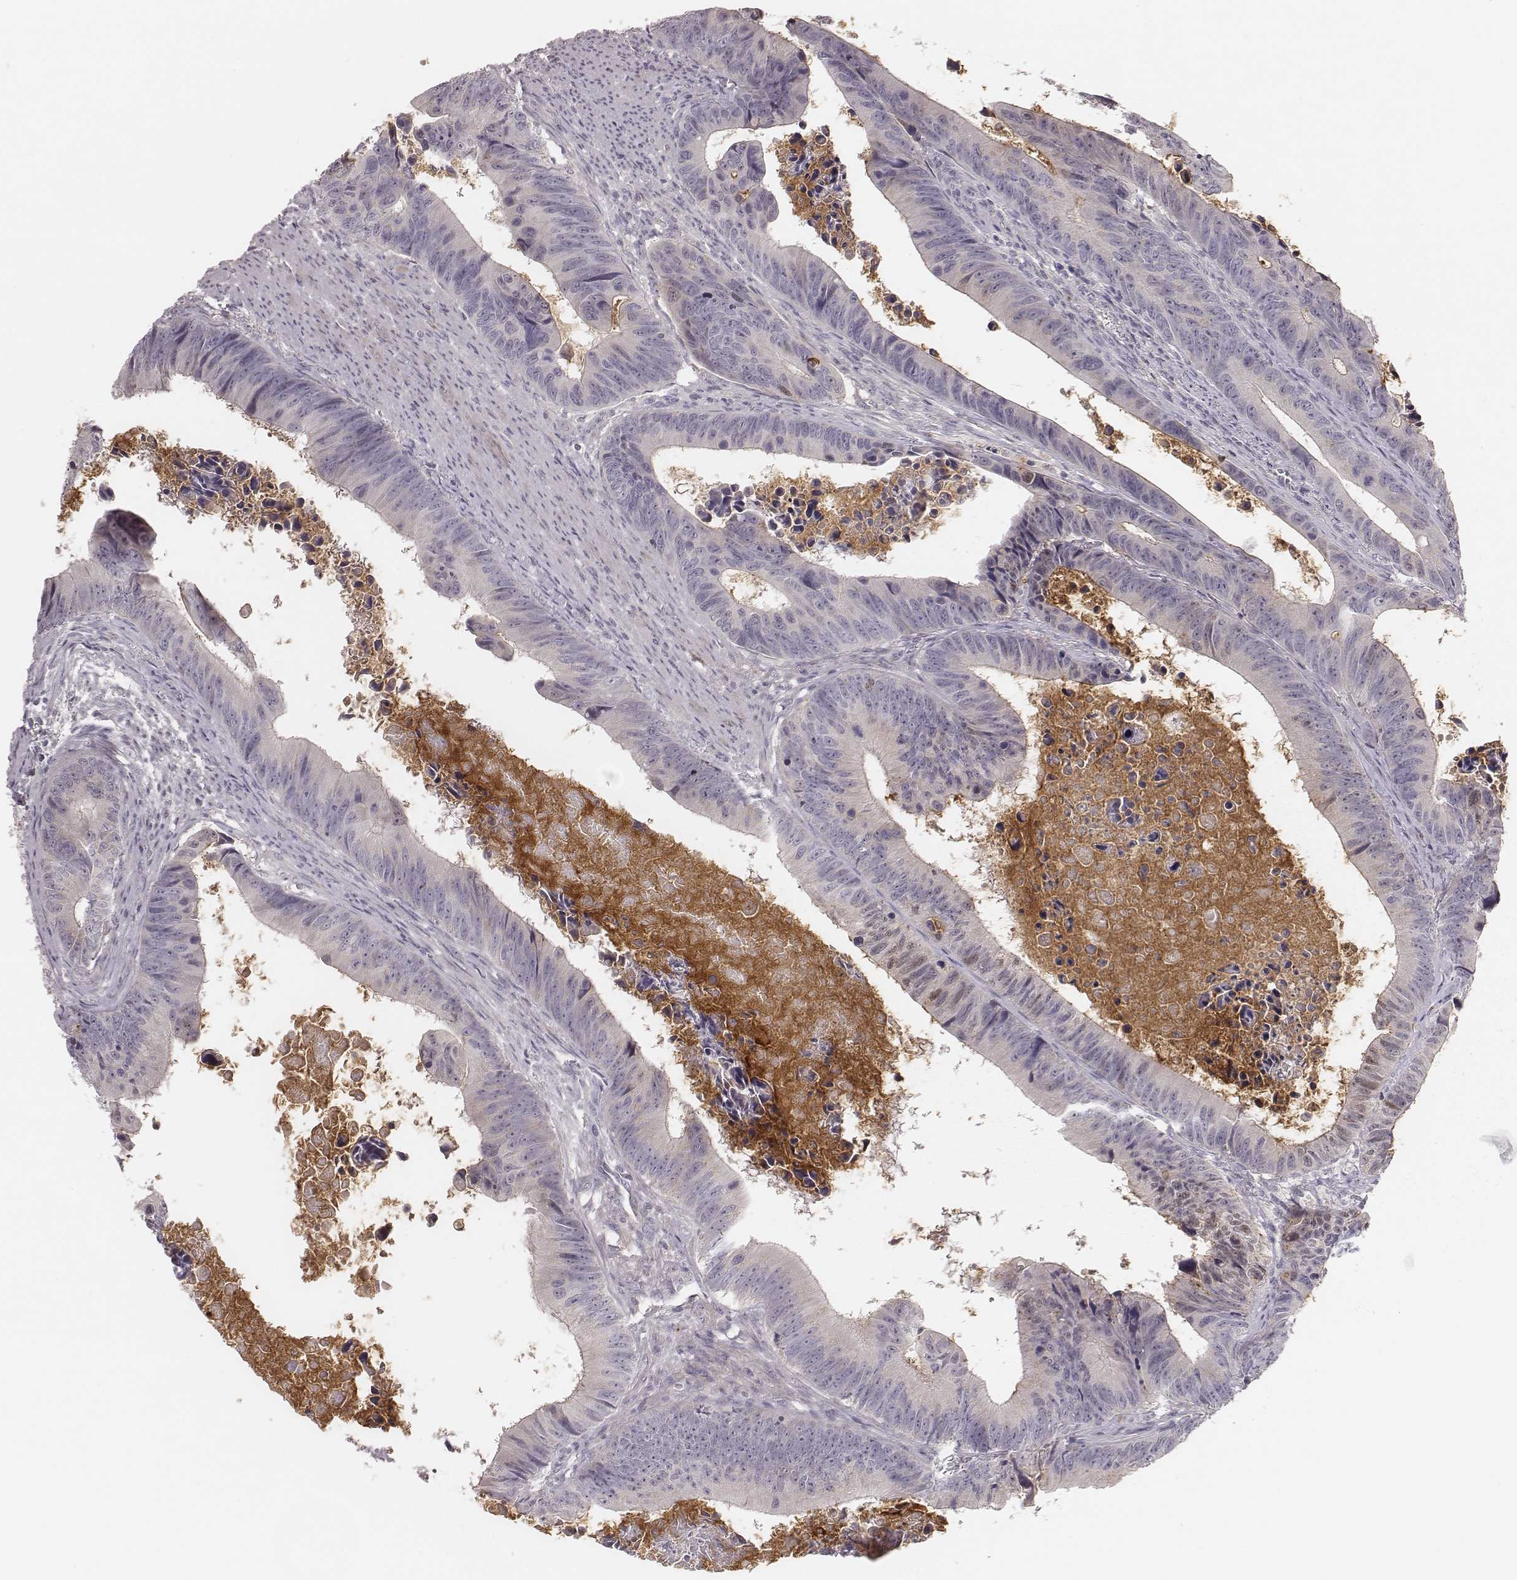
{"staining": {"intensity": "negative", "quantity": "none", "location": "none"}, "tissue": "colorectal cancer", "cell_type": "Tumor cells", "image_type": "cancer", "snomed": [{"axis": "morphology", "description": "Adenocarcinoma, NOS"}, {"axis": "topography", "description": "Colon"}], "caption": "A high-resolution image shows IHC staining of colorectal cancer, which exhibits no significant staining in tumor cells.", "gene": "SDCBP2", "patient": {"sex": "female", "age": 87}}